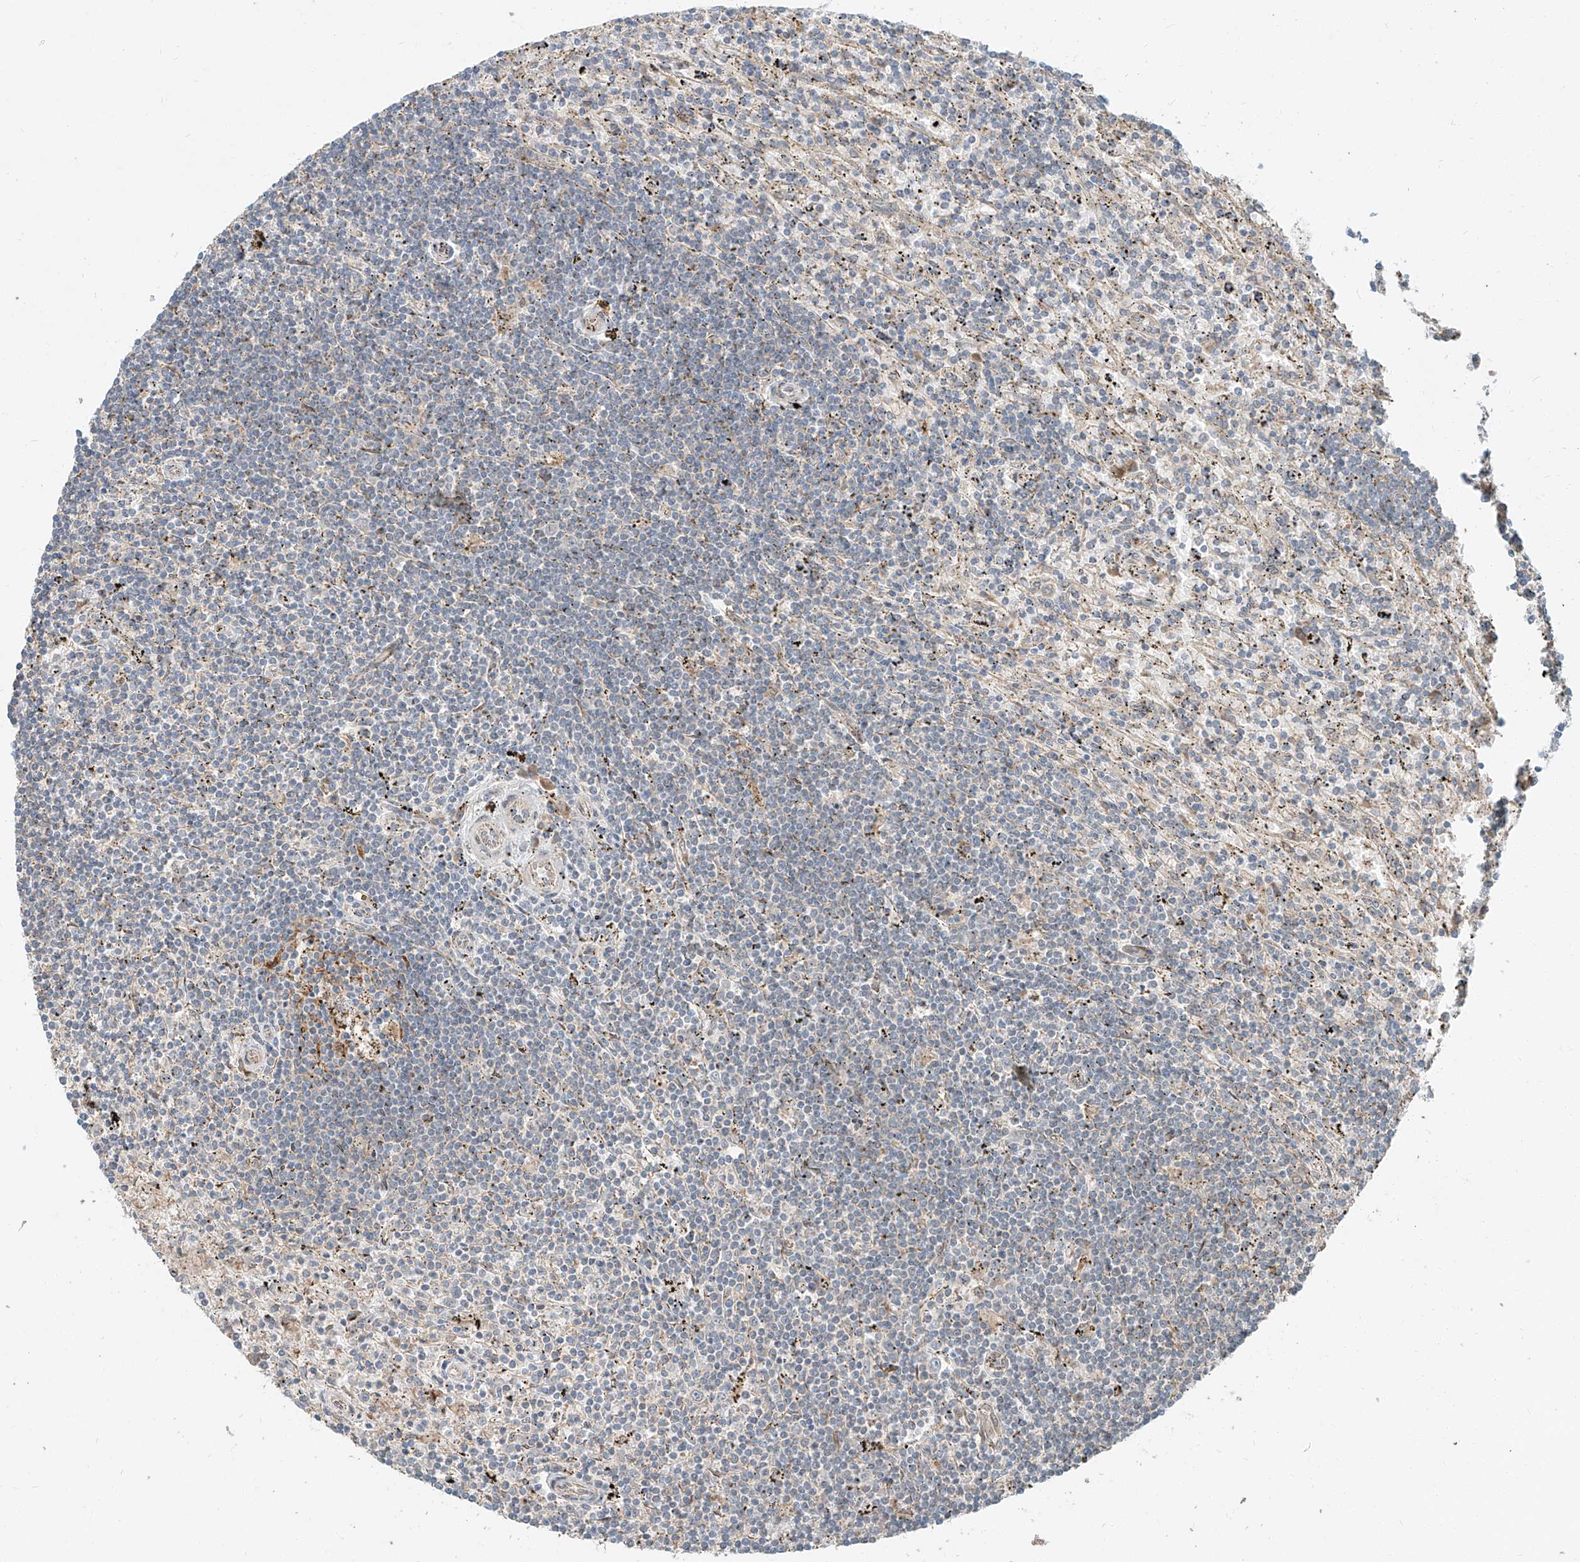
{"staining": {"intensity": "negative", "quantity": "none", "location": "none"}, "tissue": "lymphoma", "cell_type": "Tumor cells", "image_type": "cancer", "snomed": [{"axis": "morphology", "description": "Malignant lymphoma, non-Hodgkin's type, Low grade"}, {"axis": "topography", "description": "Spleen"}], "caption": "A micrograph of malignant lymphoma, non-Hodgkin's type (low-grade) stained for a protein shows no brown staining in tumor cells. Nuclei are stained in blue.", "gene": "STX19", "patient": {"sex": "male", "age": 76}}